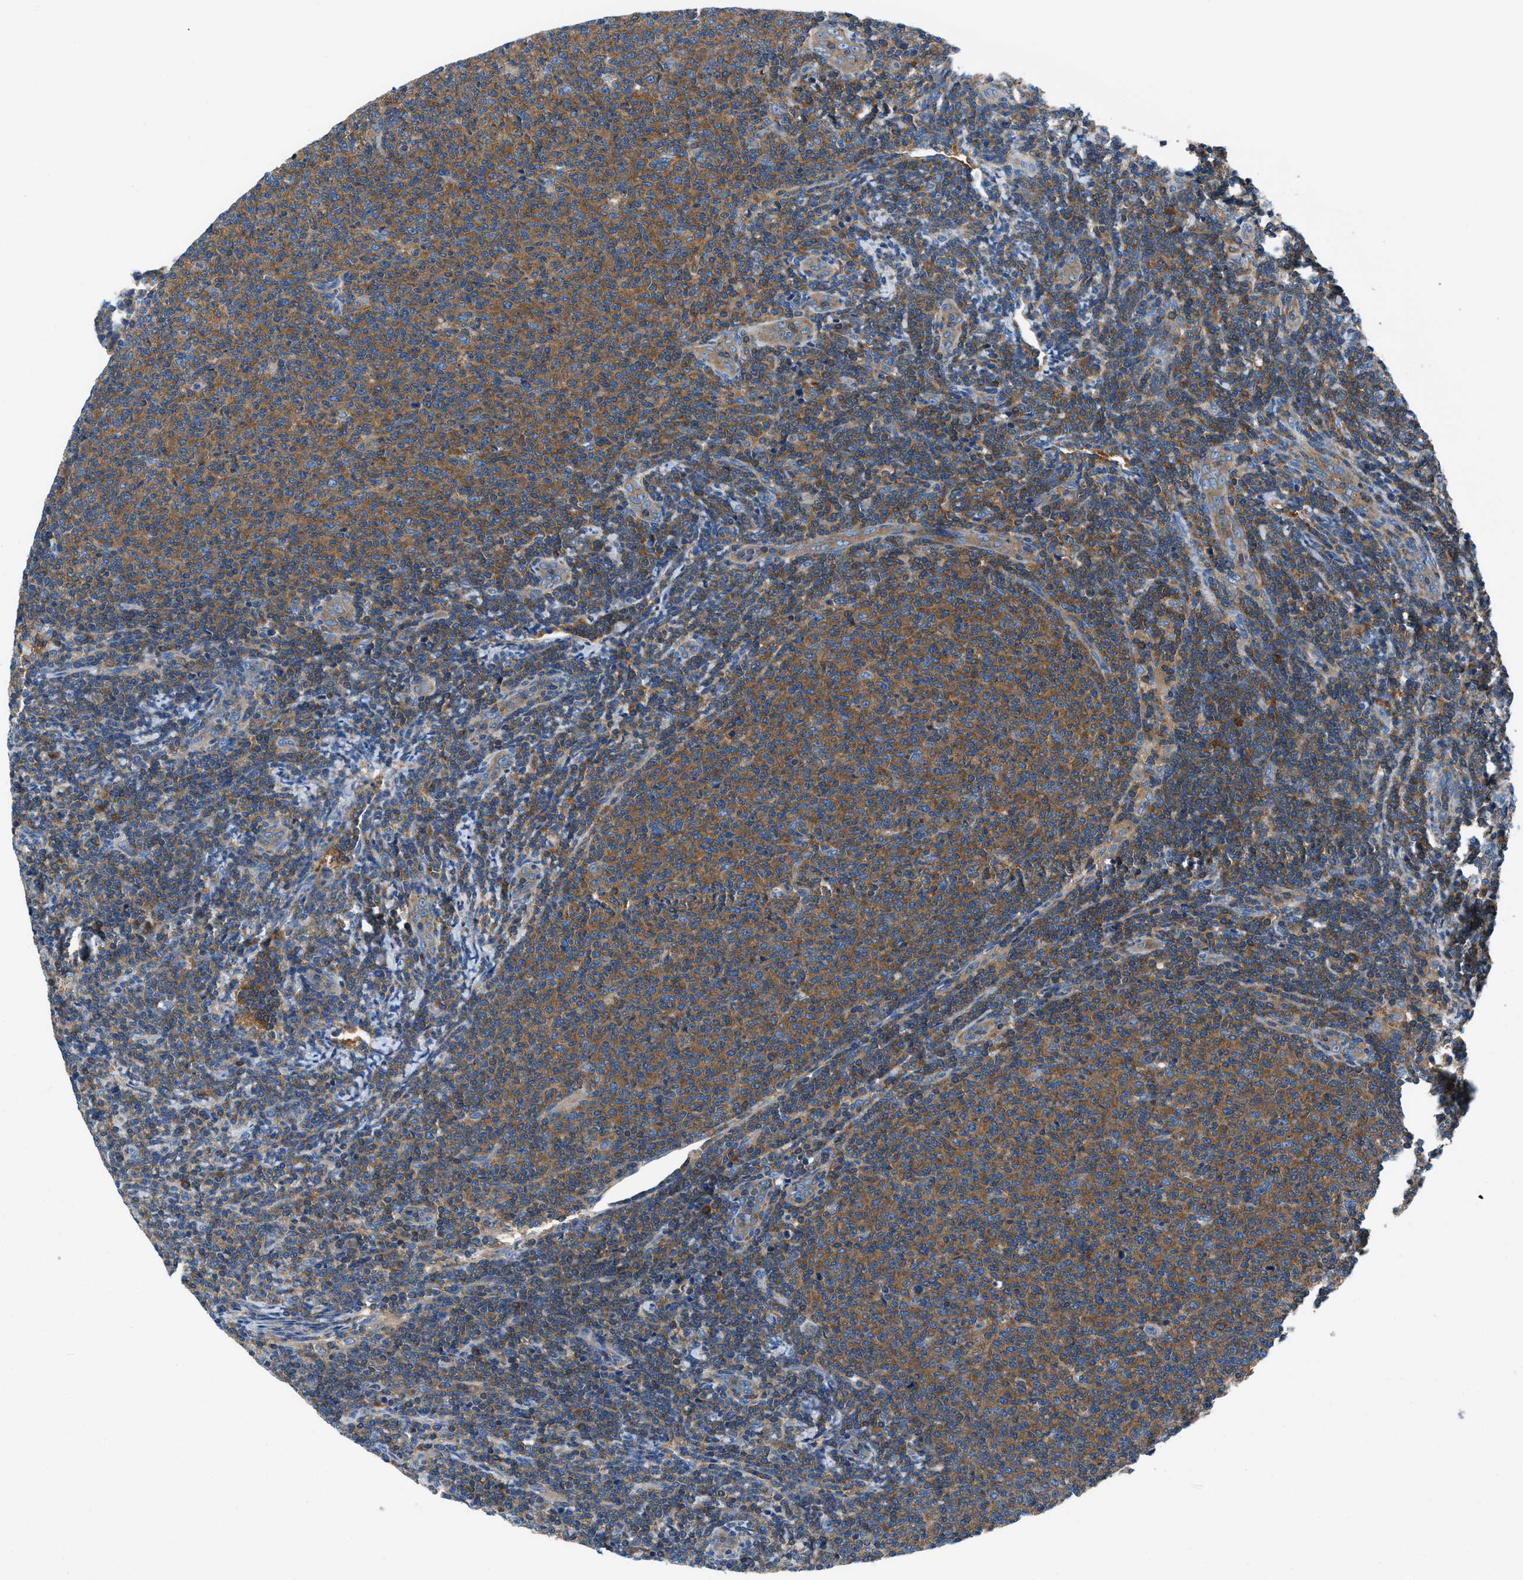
{"staining": {"intensity": "moderate", "quantity": ">75%", "location": "cytoplasmic/membranous"}, "tissue": "lymphoma", "cell_type": "Tumor cells", "image_type": "cancer", "snomed": [{"axis": "morphology", "description": "Malignant lymphoma, non-Hodgkin's type, Low grade"}, {"axis": "topography", "description": "Lymph node"}], "caption": "Lymphoma stained with a protein marker displays moderate staining in tumor cells.", "gene": "SARS1", "patient": {"sex": "male", "age": 66}}